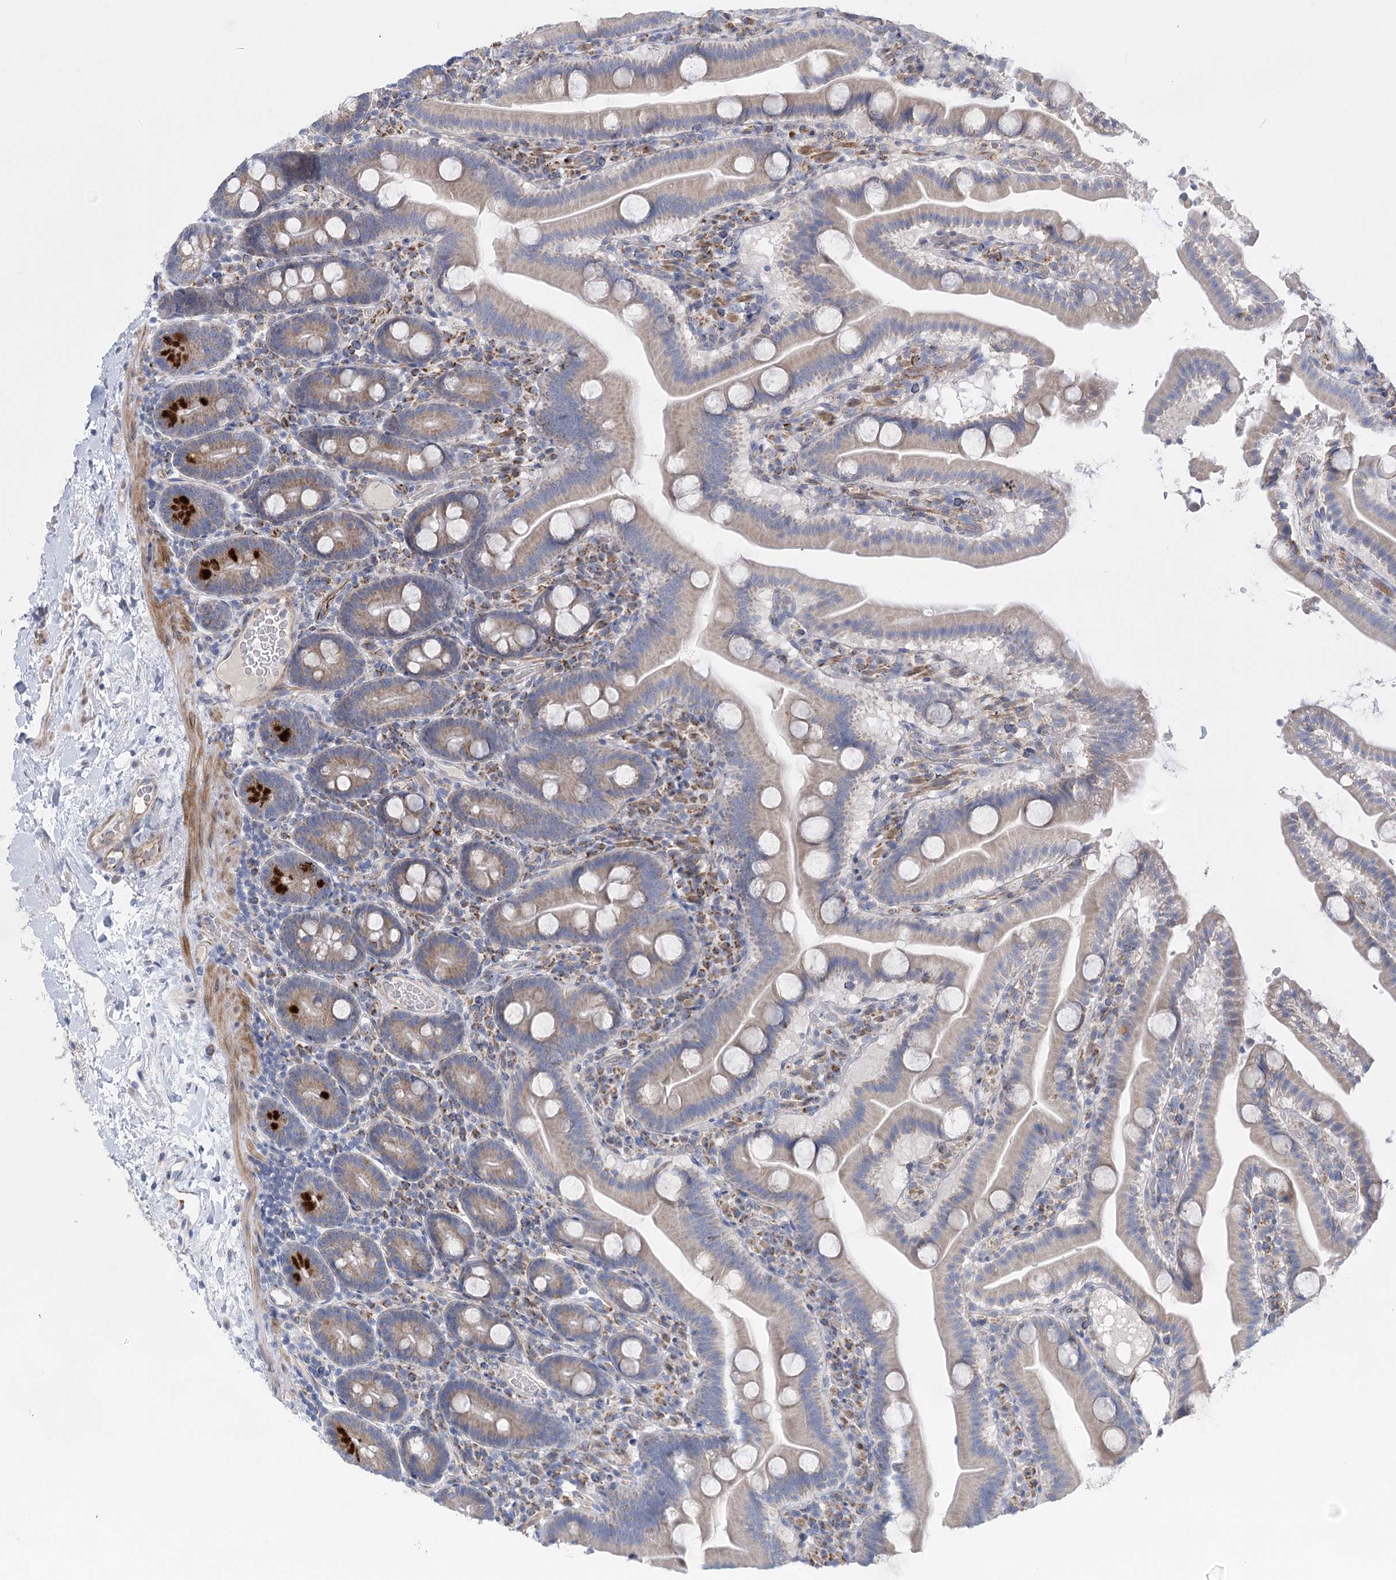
{"staining": {"intensity": "strong", "quantity": "<25%", "location": "cytoplasmic/membranous"}, "tissue": "duodenum", "cell_type": "Glandular cells", "image_type": "normal", "snomed": [{"axis": "morphology", "description": "Normal tissue, NOS"}, {"axis": "topography", "description": "Duodenum"}], "caption": "IHC photomicrograph of normal duodenum stained for a protein (brown), which exhibits medium levels of strong cytoplasmic/membranous positivity in about <25% of glandular cells.", "gene": "DHTKD1", "patient": {"sex": "male", "age": 55}}